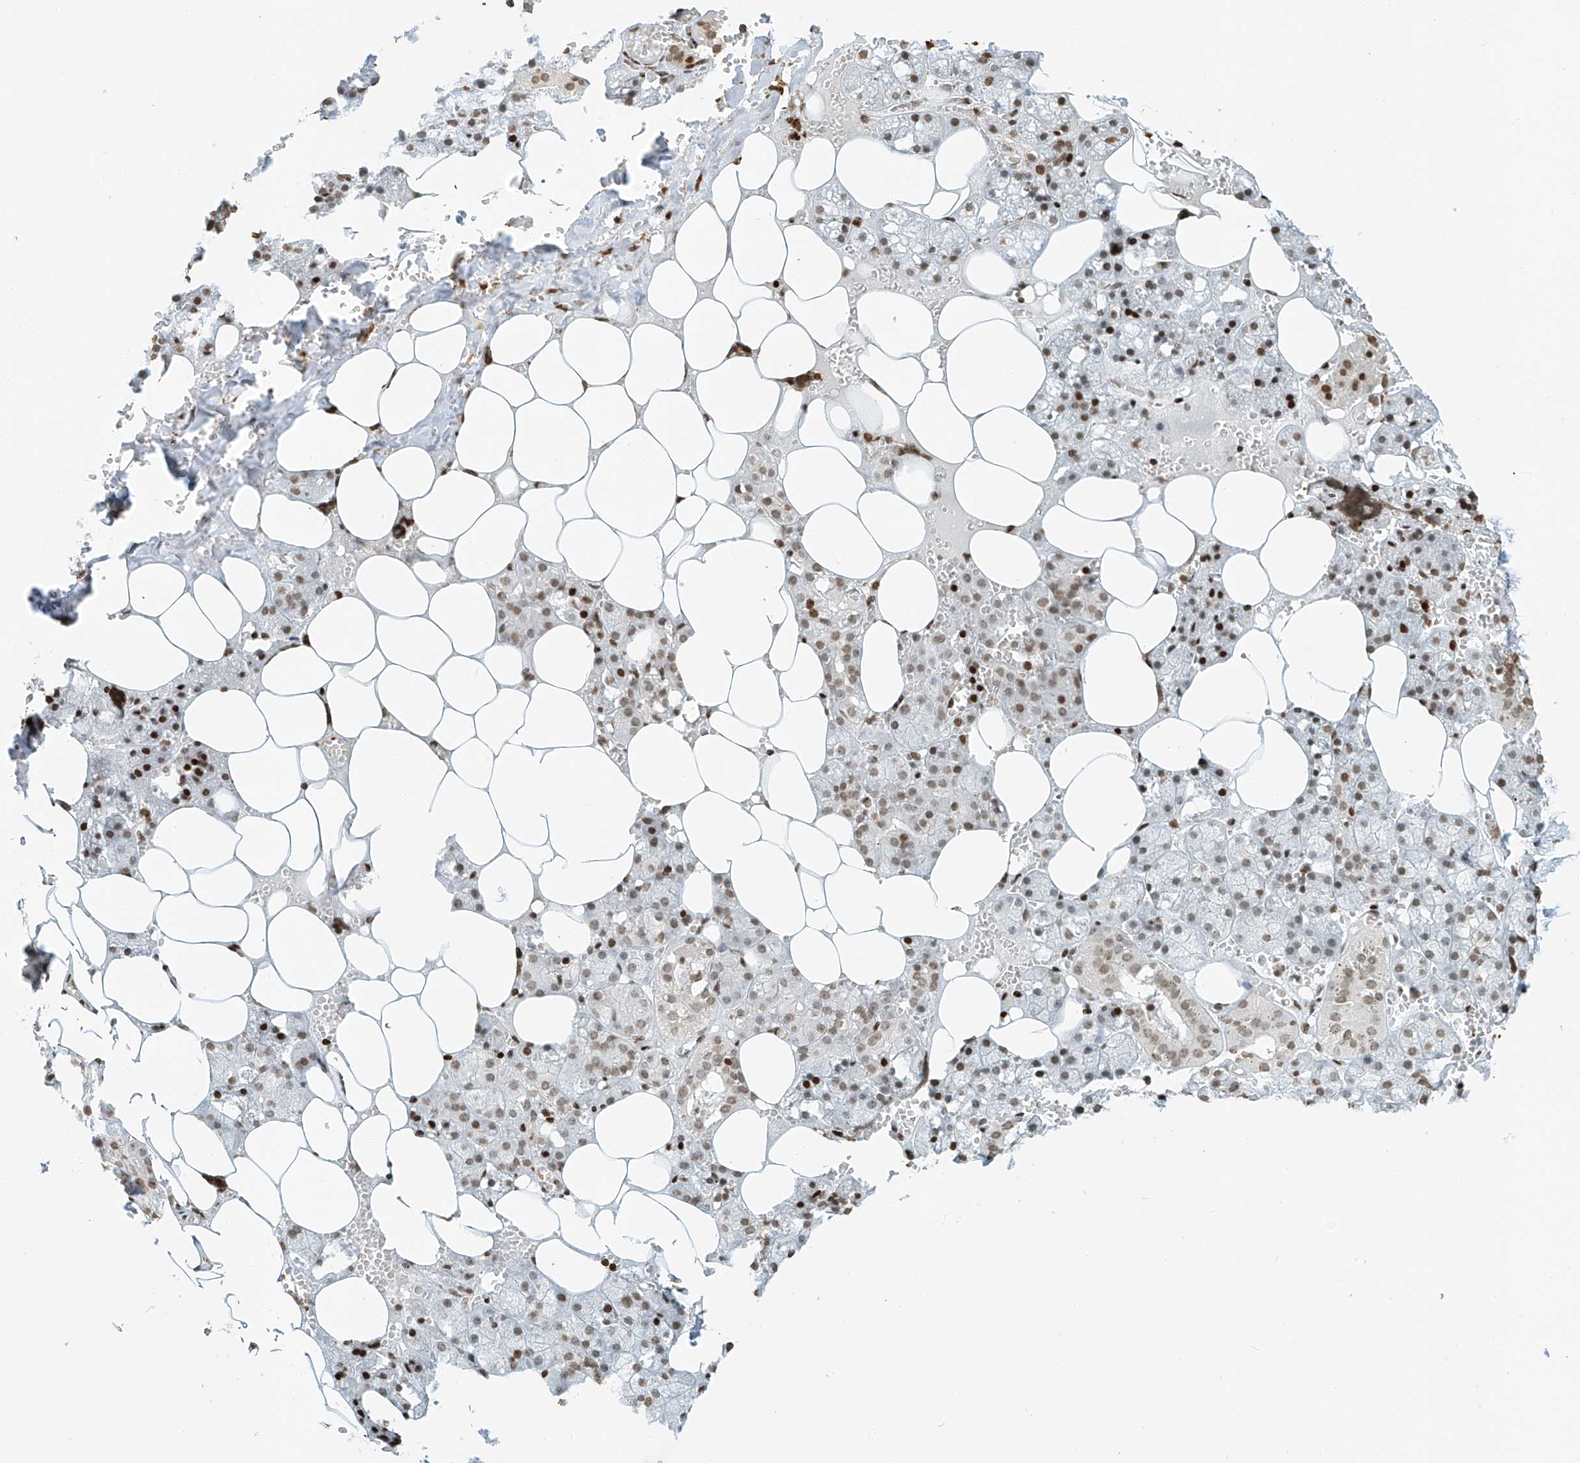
{"staining": {"intensity": "moderate", "quantity": "<25%", "location": "nuclear"}, "tissue": "salivary gland", "cell_type": "Glandular cells", "image_type": "normal", "snomed": [{"axis": "morphology", "description": "Normal tissue, NOS"}, {"axis": "topography", "description": "Salivary gland"}], "caption": "Glandular cells exhibit low levels of moderate nuclear positivity in about <25% of cells in benign salivary gland. The protein is shown in brown color, while the nuclei are stained blue.", "gene": "C17orf58", "patient": {"sex": "male", "age": 62}}